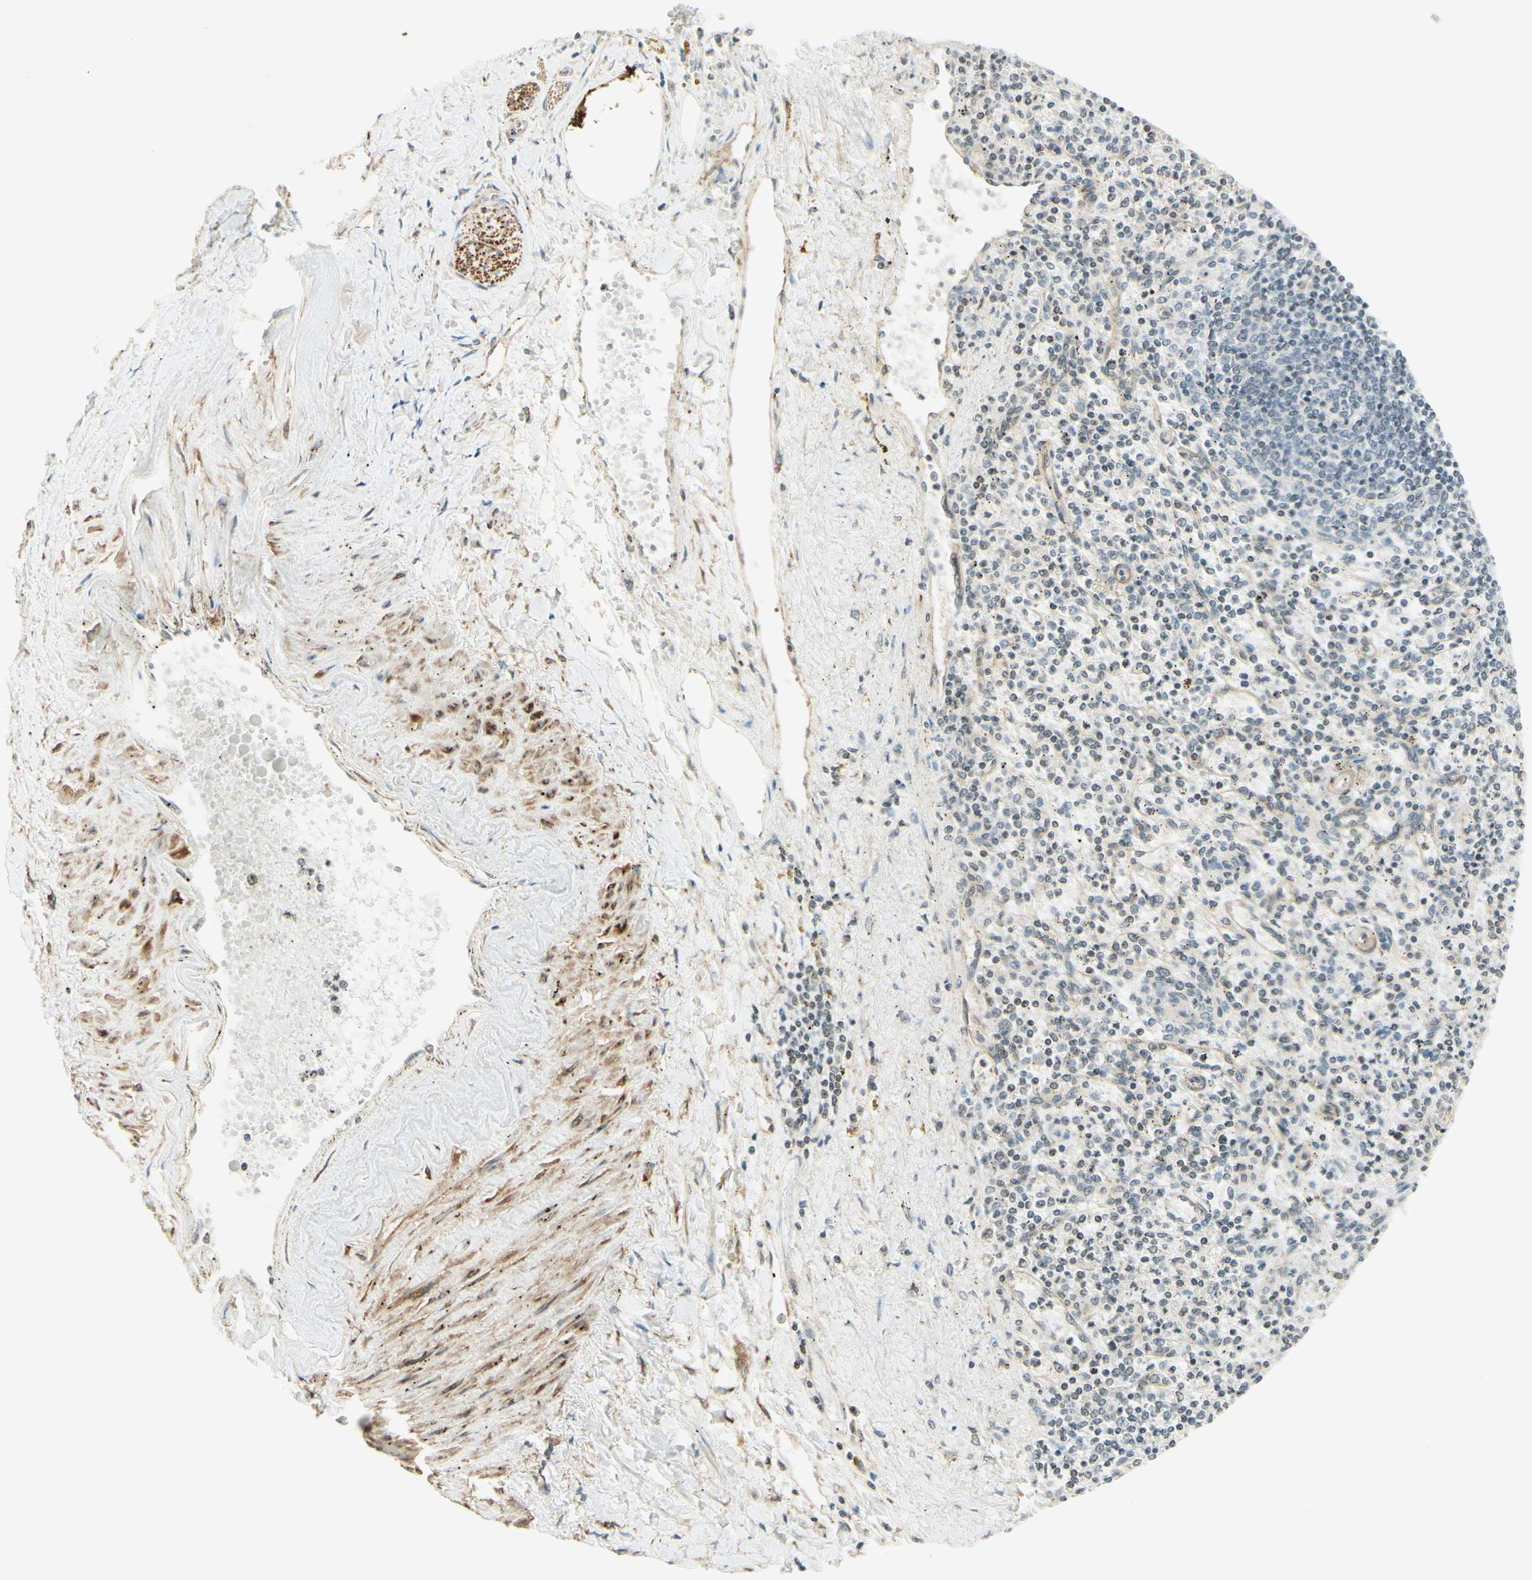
{"staining": {"intensity": "negative", "quantity": "none", "location": "none"}, "tissue": "spleen", "cell_type": "Cells in red pulp", "image_type": "normal", "snomed": [{"axis": "morphology", "description": "Normal tissue, NOS"}, {"axis": "topography", "description": "Spleen"}], "caption": "Immunohistochemical staining of unremarkable spleen reveals no significant expression in cells in red pulp.", "gene": "MAP1B", "patient": {"sex": "male", "age": 72}}